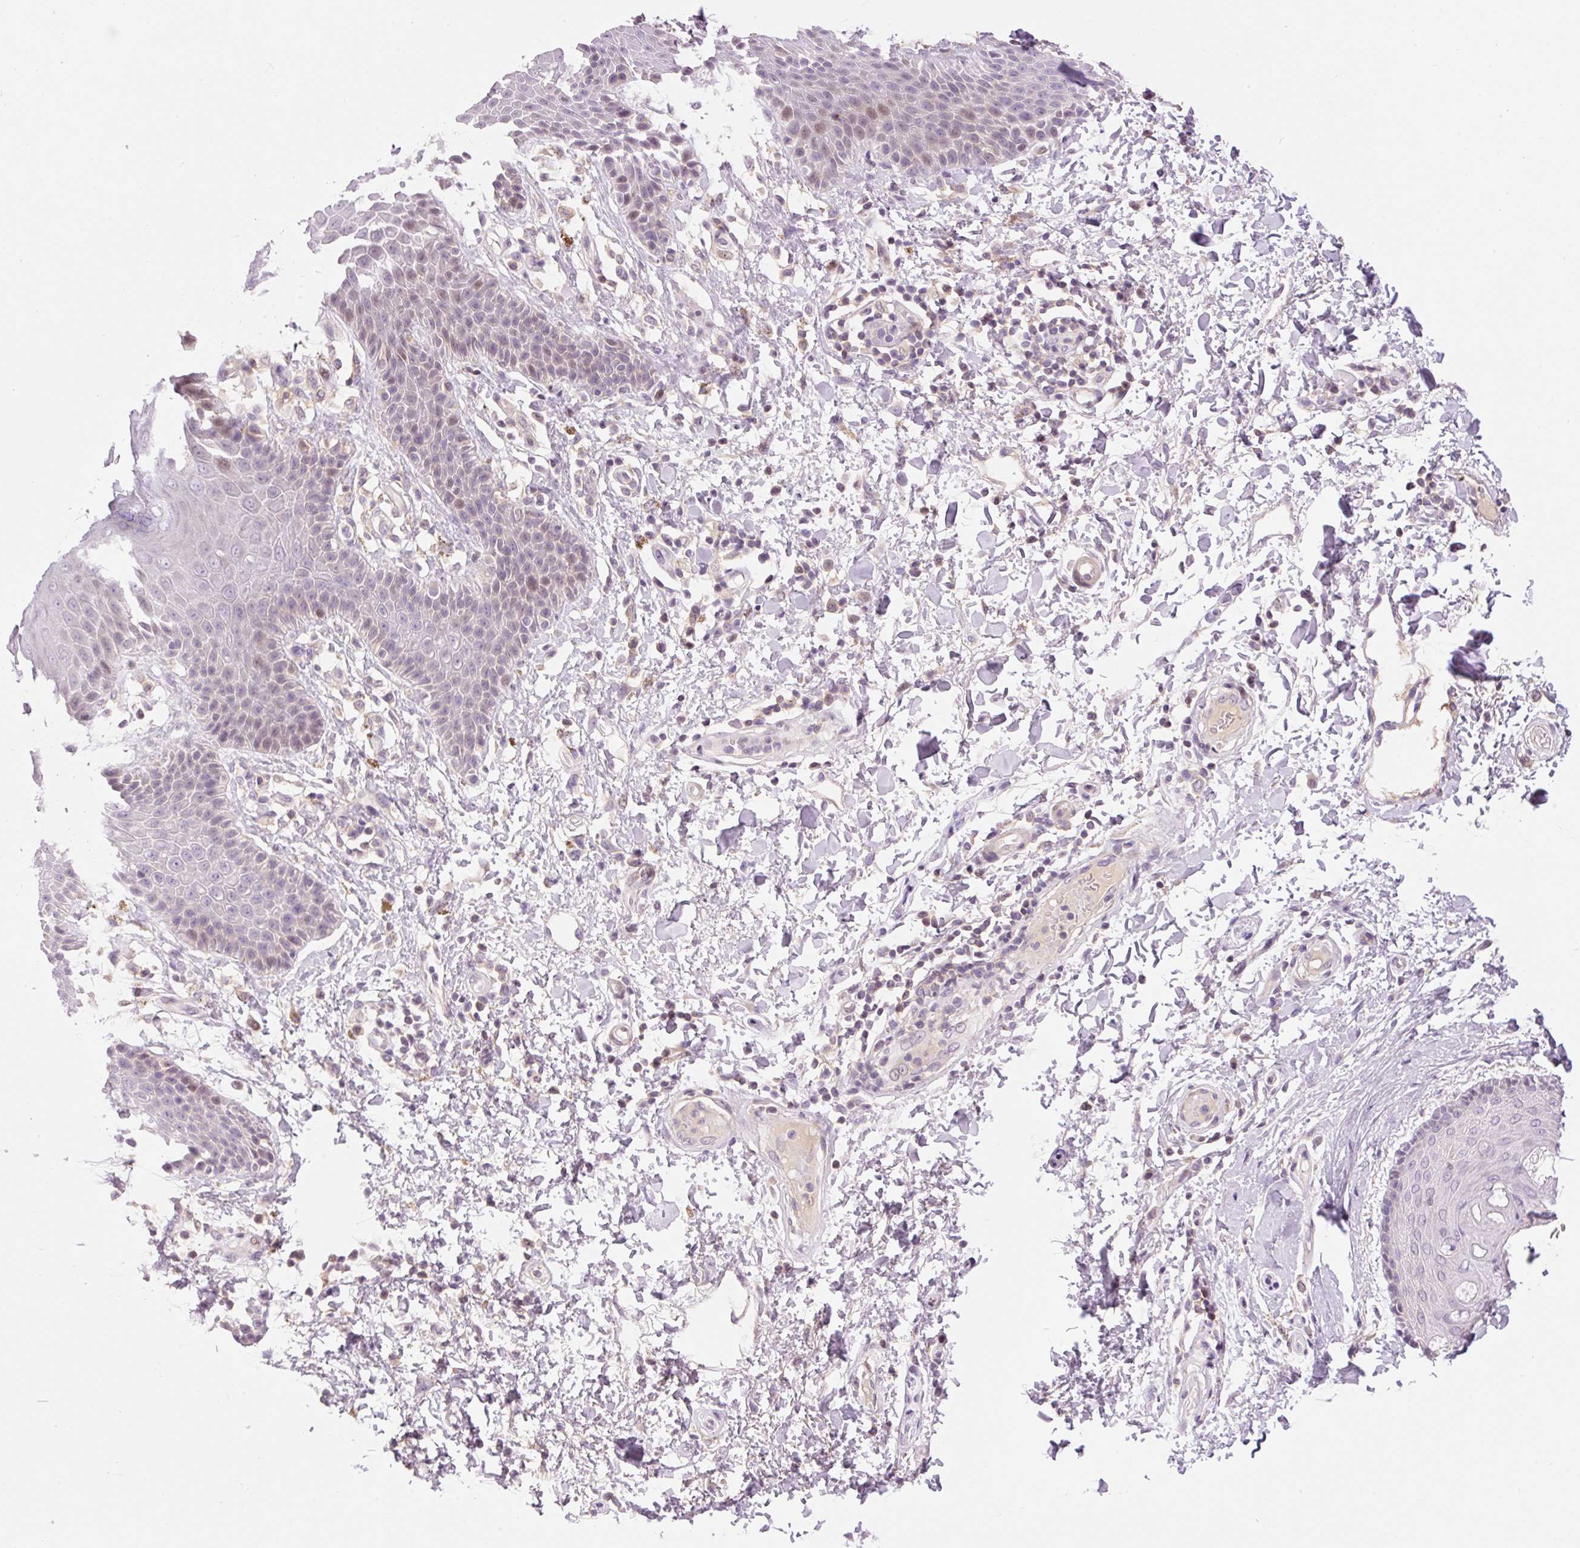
{"staining": {"intensity": "weak", "quantity": "<25%", "location": "nuclear"}, "tissue": "skin", "cell_type": "Epidermal cells", "image_type": "normal", "snomed": [{"axis": "morphology", "description": "Normal tissue, NOS"}, {"axis": "topography", "description": "Peripheral nerve tissue"}], "caption": "Protein analysis of unremarkable skin reveals no significant positivity in epidermal cells. (Stains: DAB immunohistochemistry (IHC) with hematoxylin counter stain, Microscopy: brightfield microscopy at high magnification).", "gene": "HNF1A", "patient": {"sex": "male", "age": 51}}